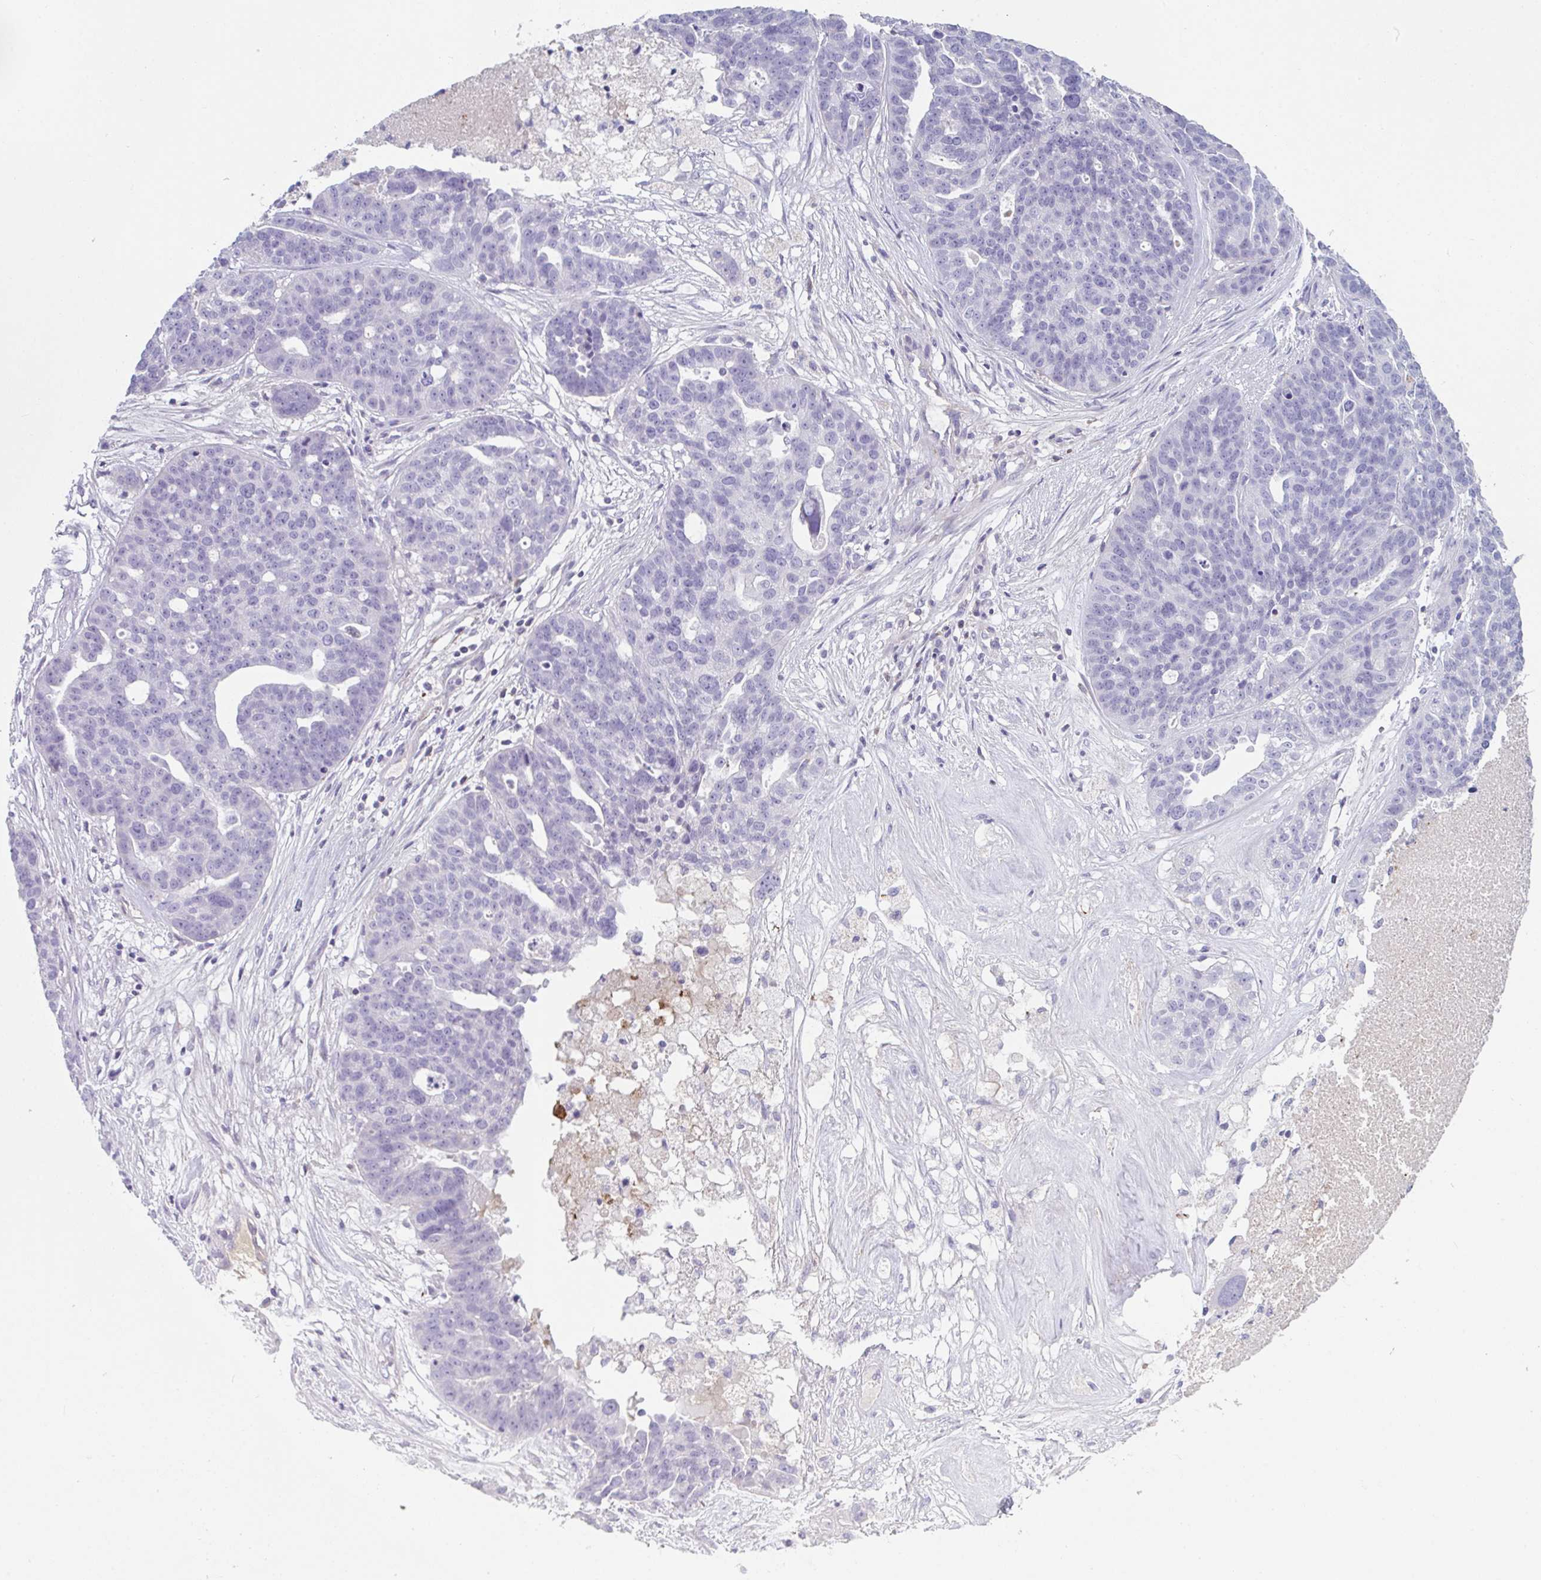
{"staining": {"intensity": "negative", "quantity": "none", "location": "none"}, "tissue": "ovarian cancer", "cell_type": "Tumor cells", "image_type": "cancer", "snomed": [{"axis": "morphology", "description": "Cystadenocarcinoma, serous, NOS"}, {"axis": "topography", "description": "Ovary"}], "caption": "Ovarian cancer was stained to show a protein in brown. There is no significant expression in tumor cells. (Brightfield microscopy of DAB IHC at high magnification).", "gene": "ADAM21", "patient": {"sex": "female", "age": 59}}